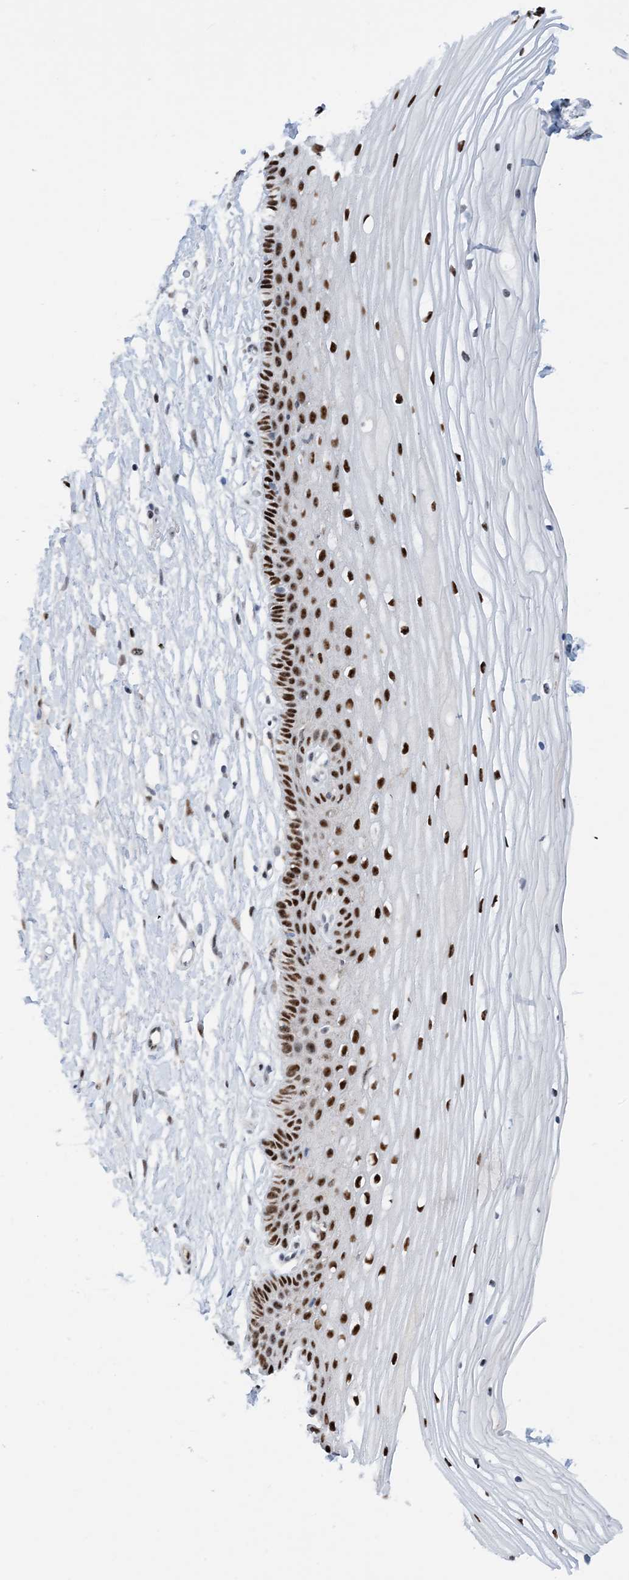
{"staining": {"intensity": "strong", "quantity": ">75%", "location": "nuclear"}, "tissue": "vagina", "cell_type": "Squamous epithelial cells", "image_type": "normal", "snomed": [{"axis": "morphology", "description": "Normal tissue, NOS"}, {"axis": "topography", "description": "Vagina"}, {"axis": "topography", "description": "Cervix"}], "caption": "Normal vagina displays strong nuclear expression in about >75% of squamous epithelial cells The staining was performed using DAB, with brown indicating positive protein expression. Nuclei are stained blue with hematoxylin..", "gene": "HEMK1", "patient": {"sex": "female", "age": 40}}